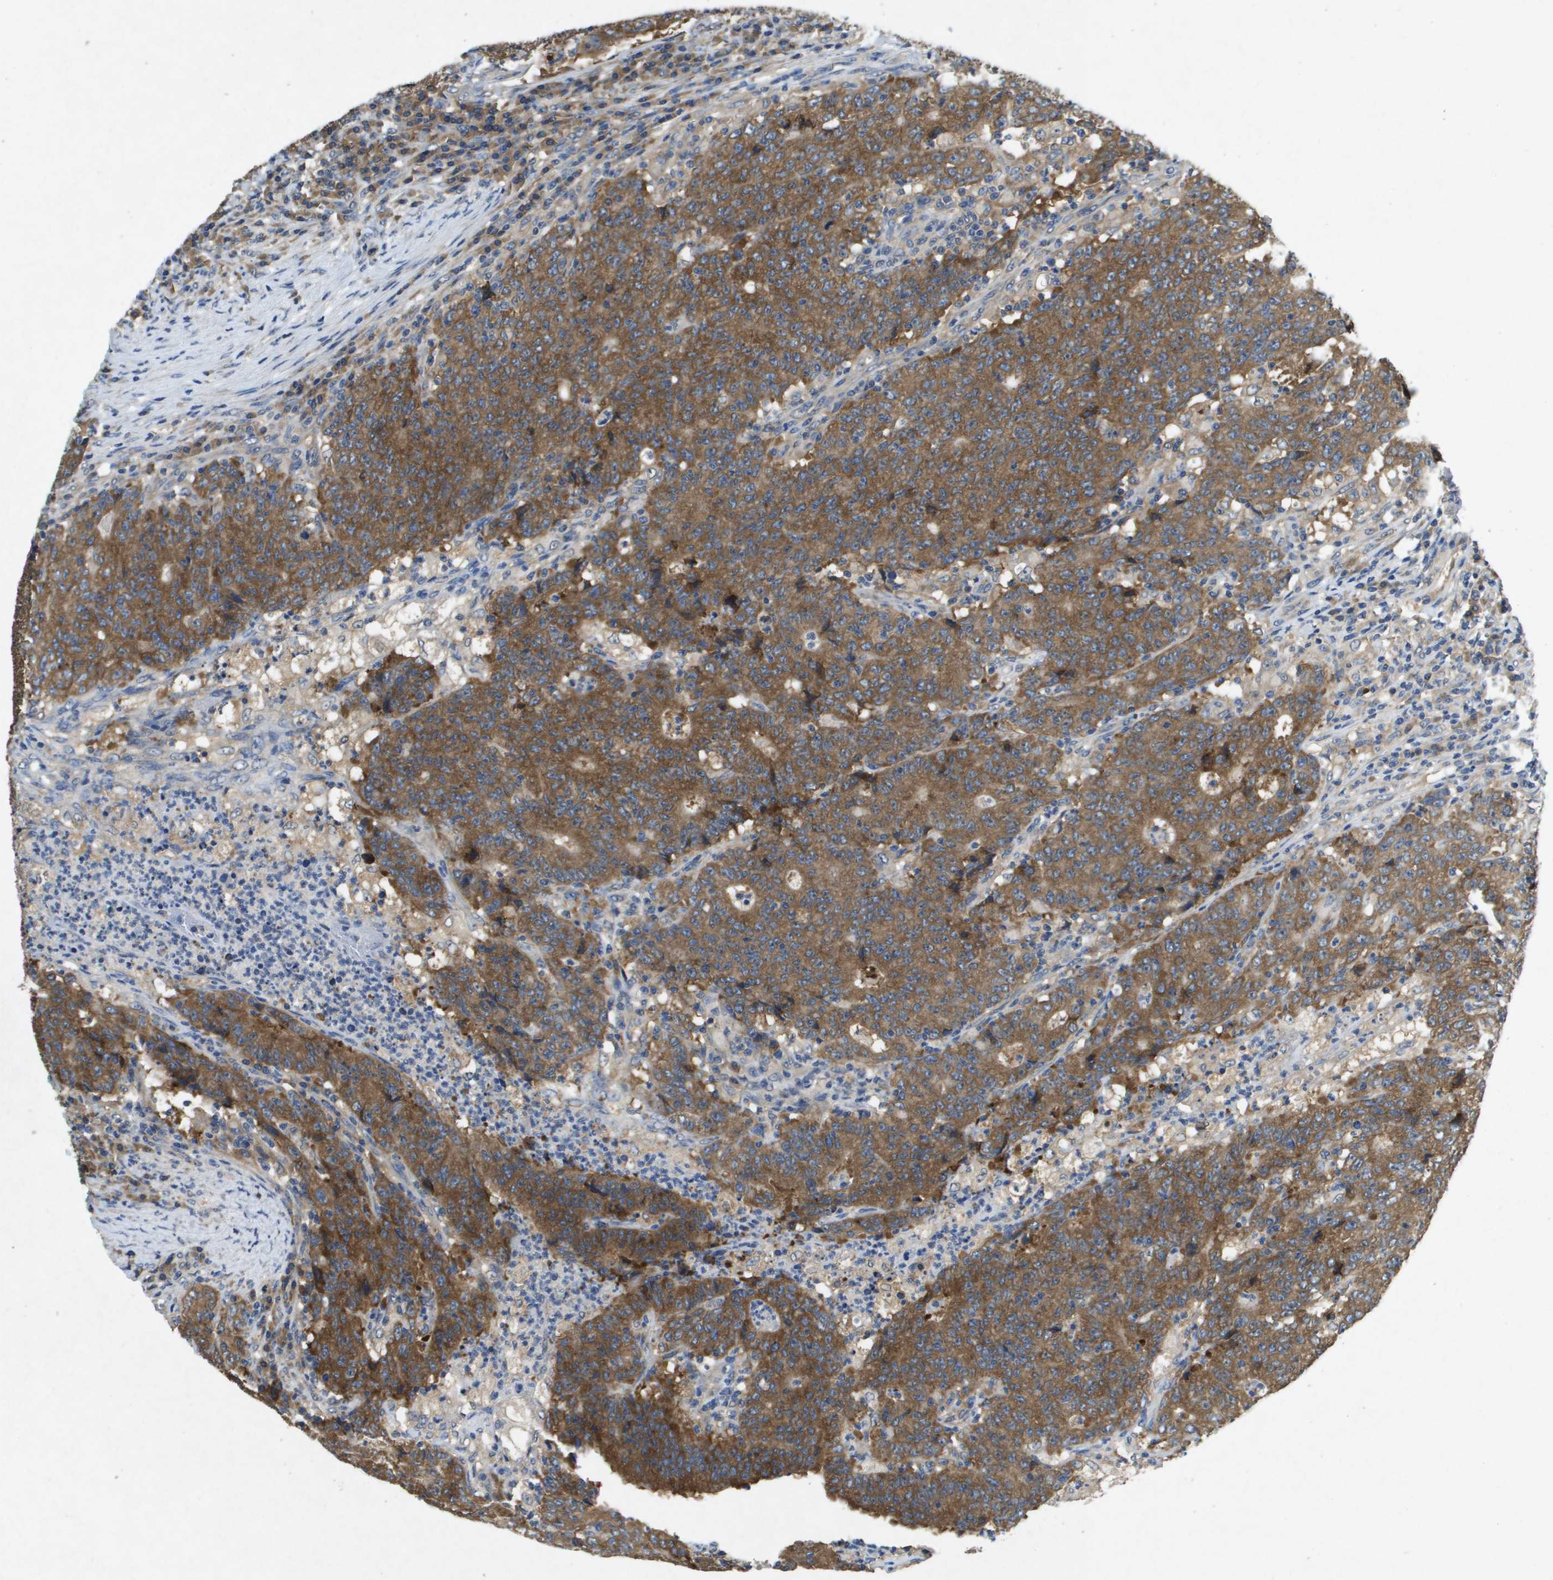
{"staining": {"intensity": "moderate", "quantity": ">75%", "location": "cytoplasmic/membranous"}, "tissue": "colorectal cancer", "cell_type": "Tumor cells", "image_type": "cancer", "snomed": [{"axis": "morphology", "description": "Normal tissue, NOS"}, {"axis": "morphology", "description": "Adenocarcinoma, NOS"}, {"axis": "topography", "description": "Colon"}], "caption": "Tumor cells display moderate cytoplasmic/membranous staining in approximately >75% of cells in colorectal cancer. (Brightfield microscopy of DAB IHC at high magnification).", "gene": "PTPRT", "patient": {"sex": "female", "age": 75}}